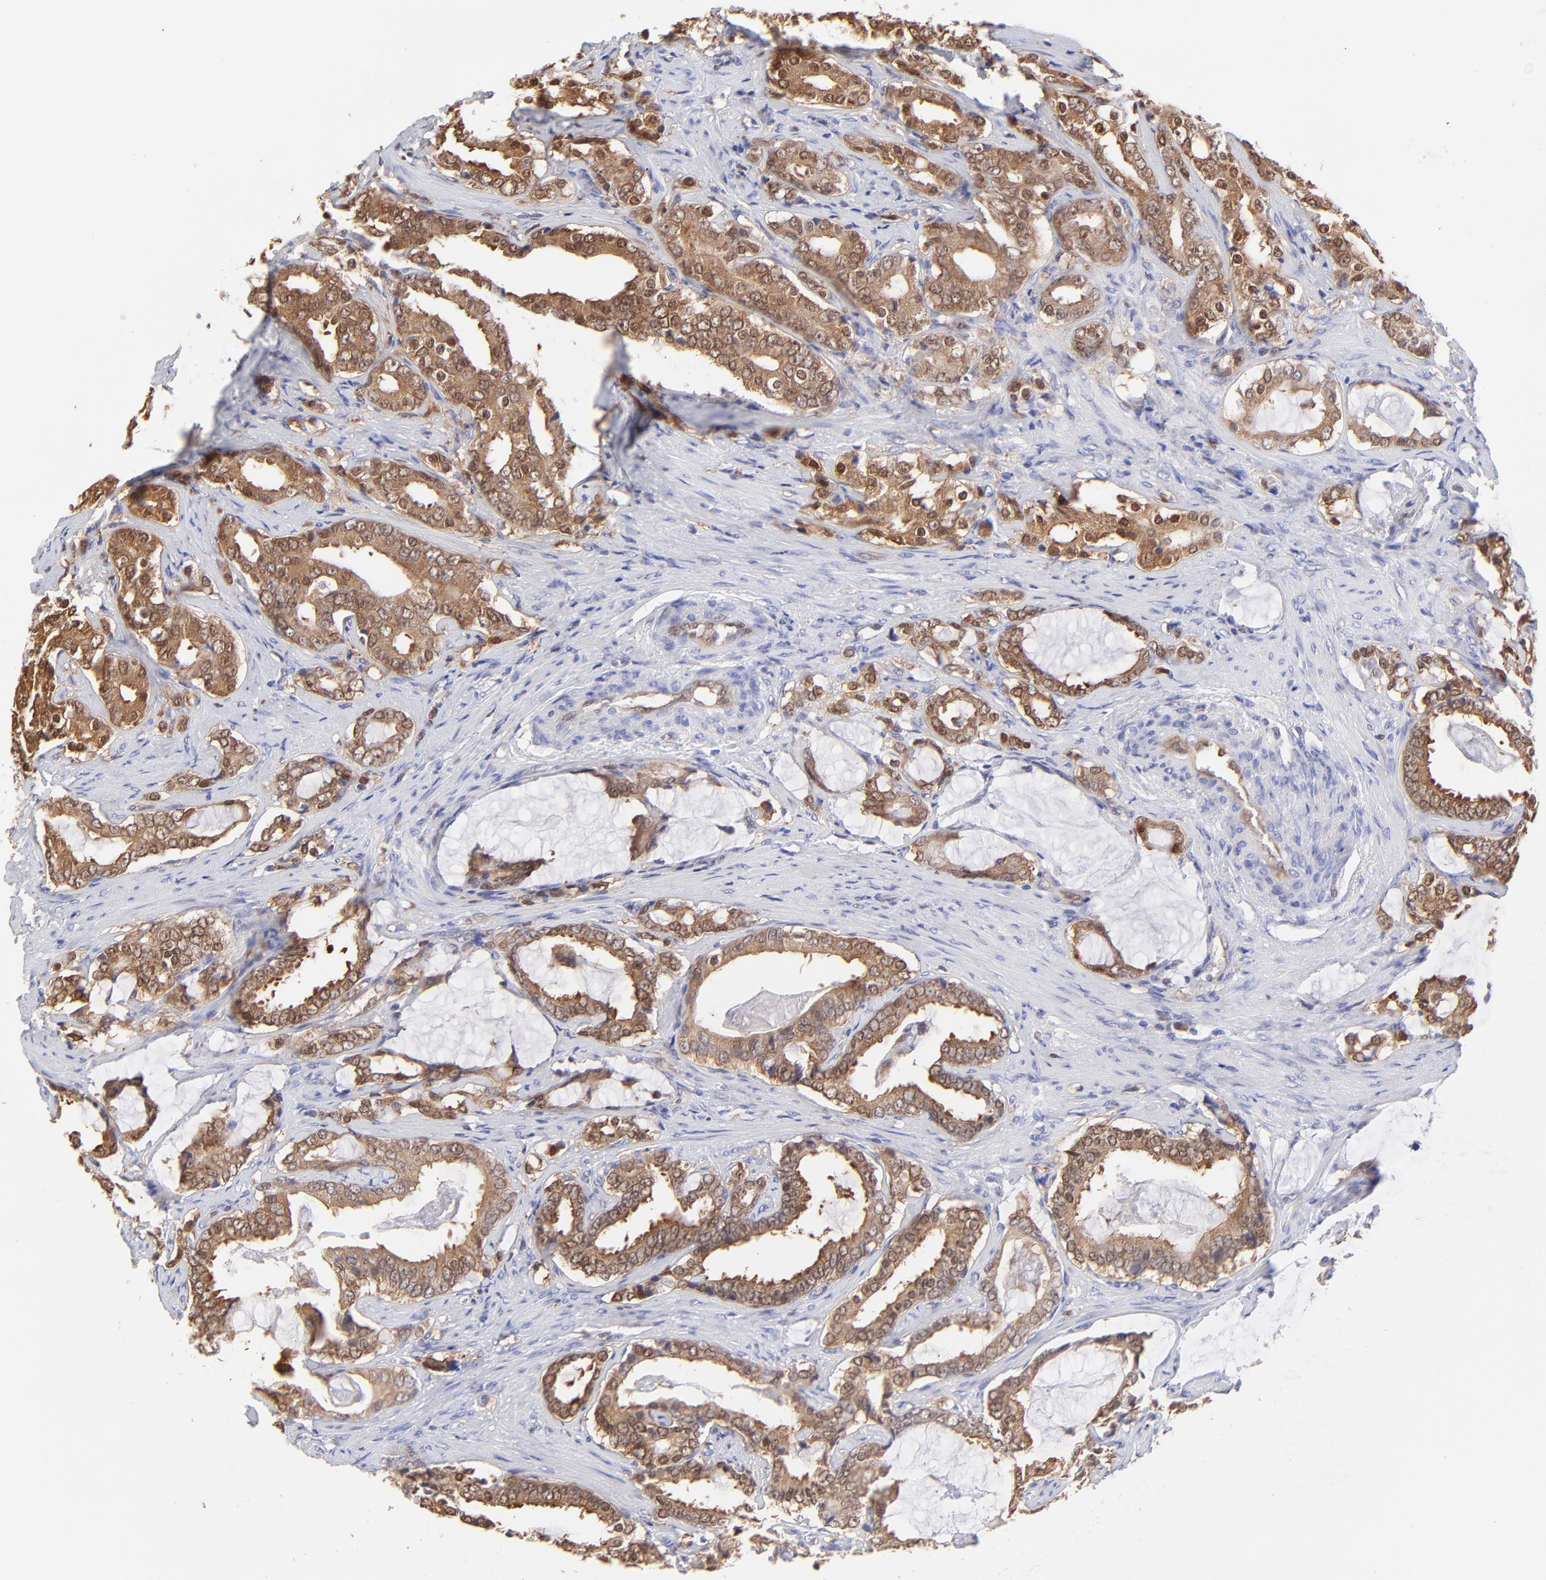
{"staining": {"intensity": "moderate", "quantity": ">75%", "location": "cytoplasmic/membranous"}, "tissue": "prostate cancer", "cell_type": "Tumor cells", "image_type": "cancer", "snomed": [{"axis": "morphology", "description": "Adenocarcinoma, Low grade"}, {"axis": "topography", "description": "Prostate"}], "caption": "High-magnification brightfield microscopy of prostate cancer stained with DAB (brown) and counterstained with hematoxylin (blue). tumor cells exhibit moderate cytoplasmic/membranous expression is appreciated in about>75% of cells.", "gene": "HYAL1", "patient": {"sex": "male", "age": 59}}